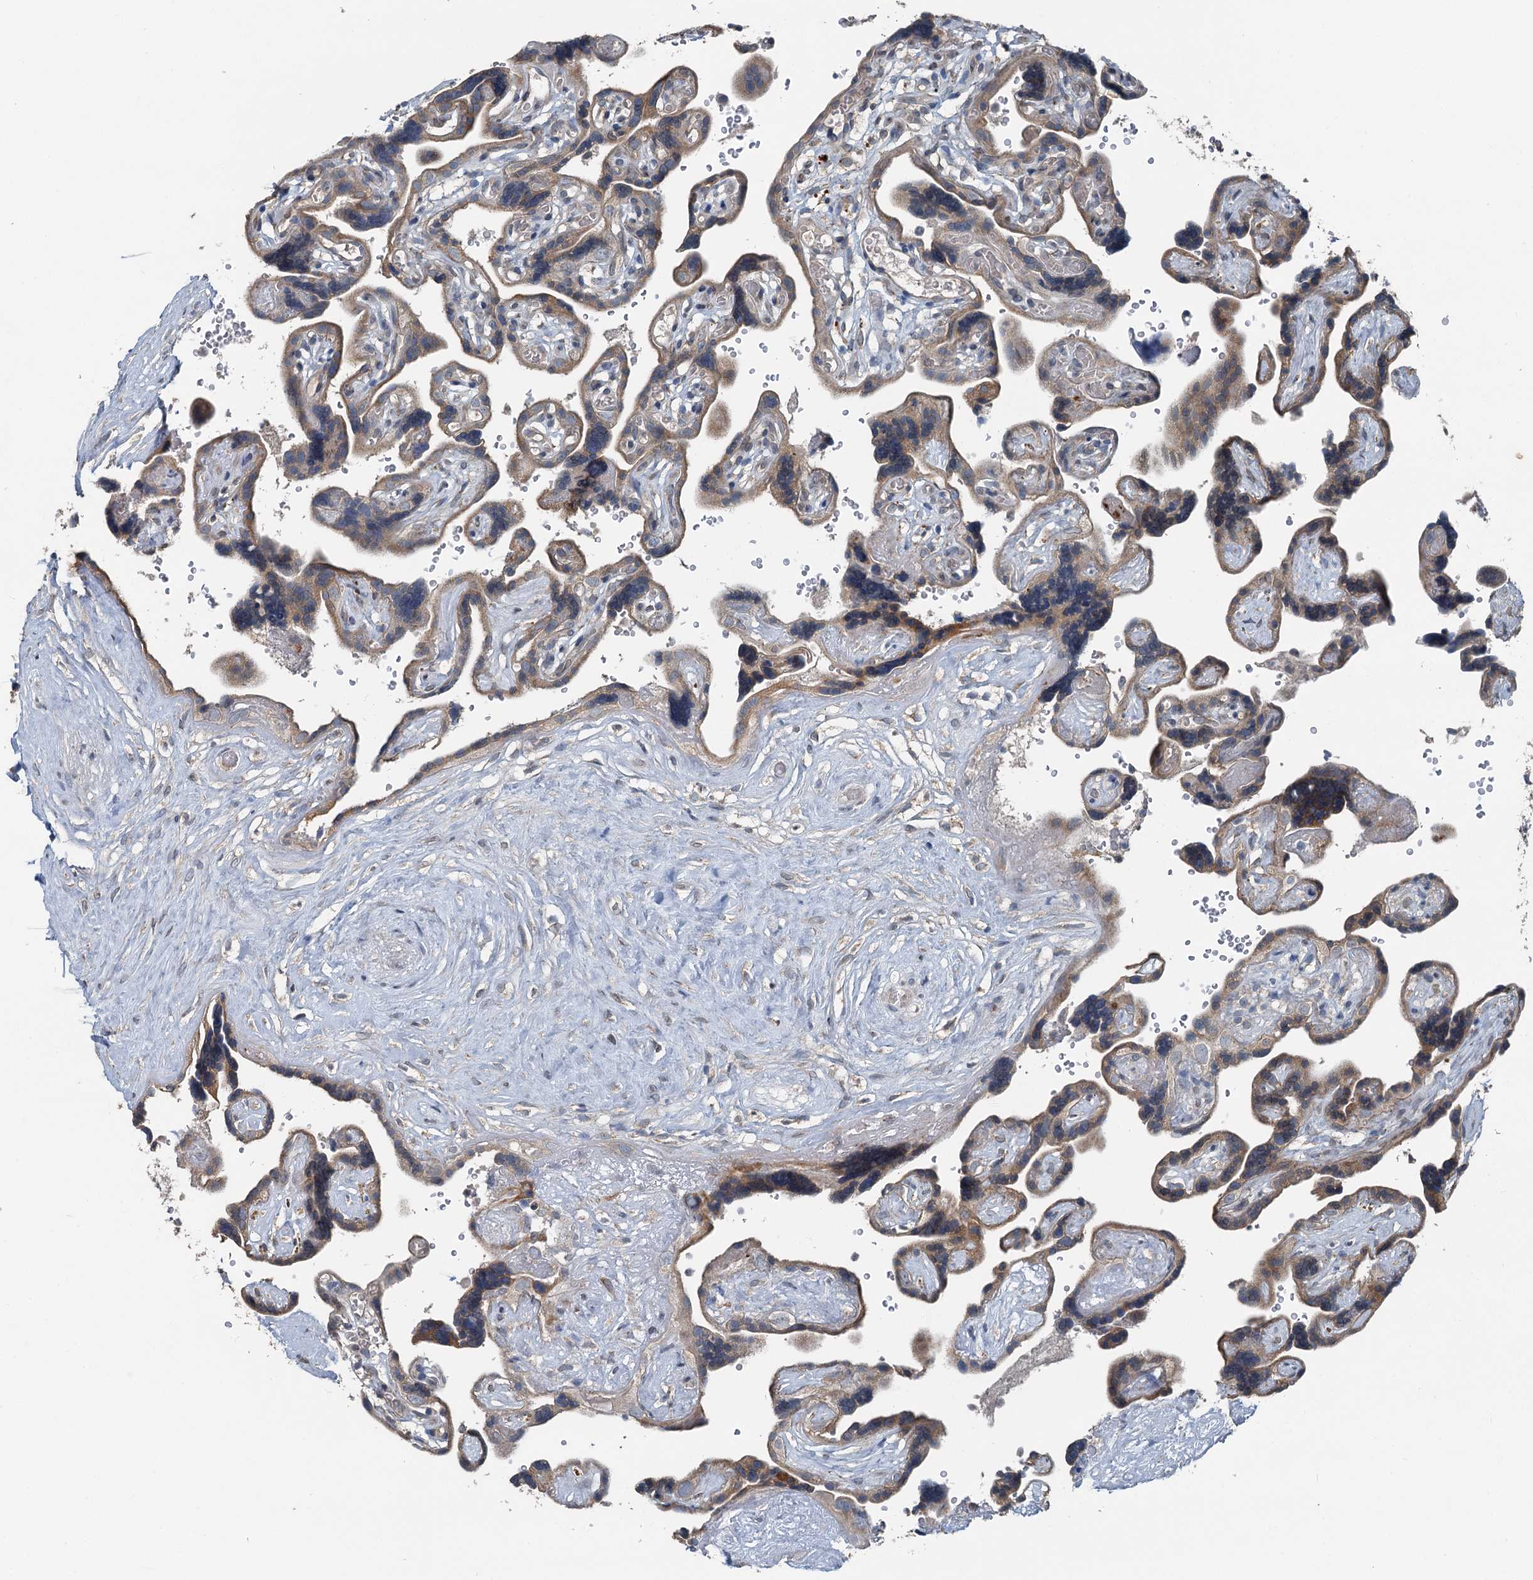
{"staining": {"intensity": "moderate", "quantity": ">75%", "location": "cytoplasmic/membranous"}, "tissue": "placenta", "cell_type": "Decidual cells", "image_type": "normal", "snomed": [{"axis": "morphology", "description": "Normal tissue, NOS"}, {"axis": "topography", "description": "Placenta"}], "caption": "An immunohistochemistry histopathology image of normal tissue is shown. Protein staining in brown shows moderate cytoplasmic/membranous positivity in placenta within decidual cells.", "gene": "C6orf120", "patient": {"sex": "female", "age": 30}}